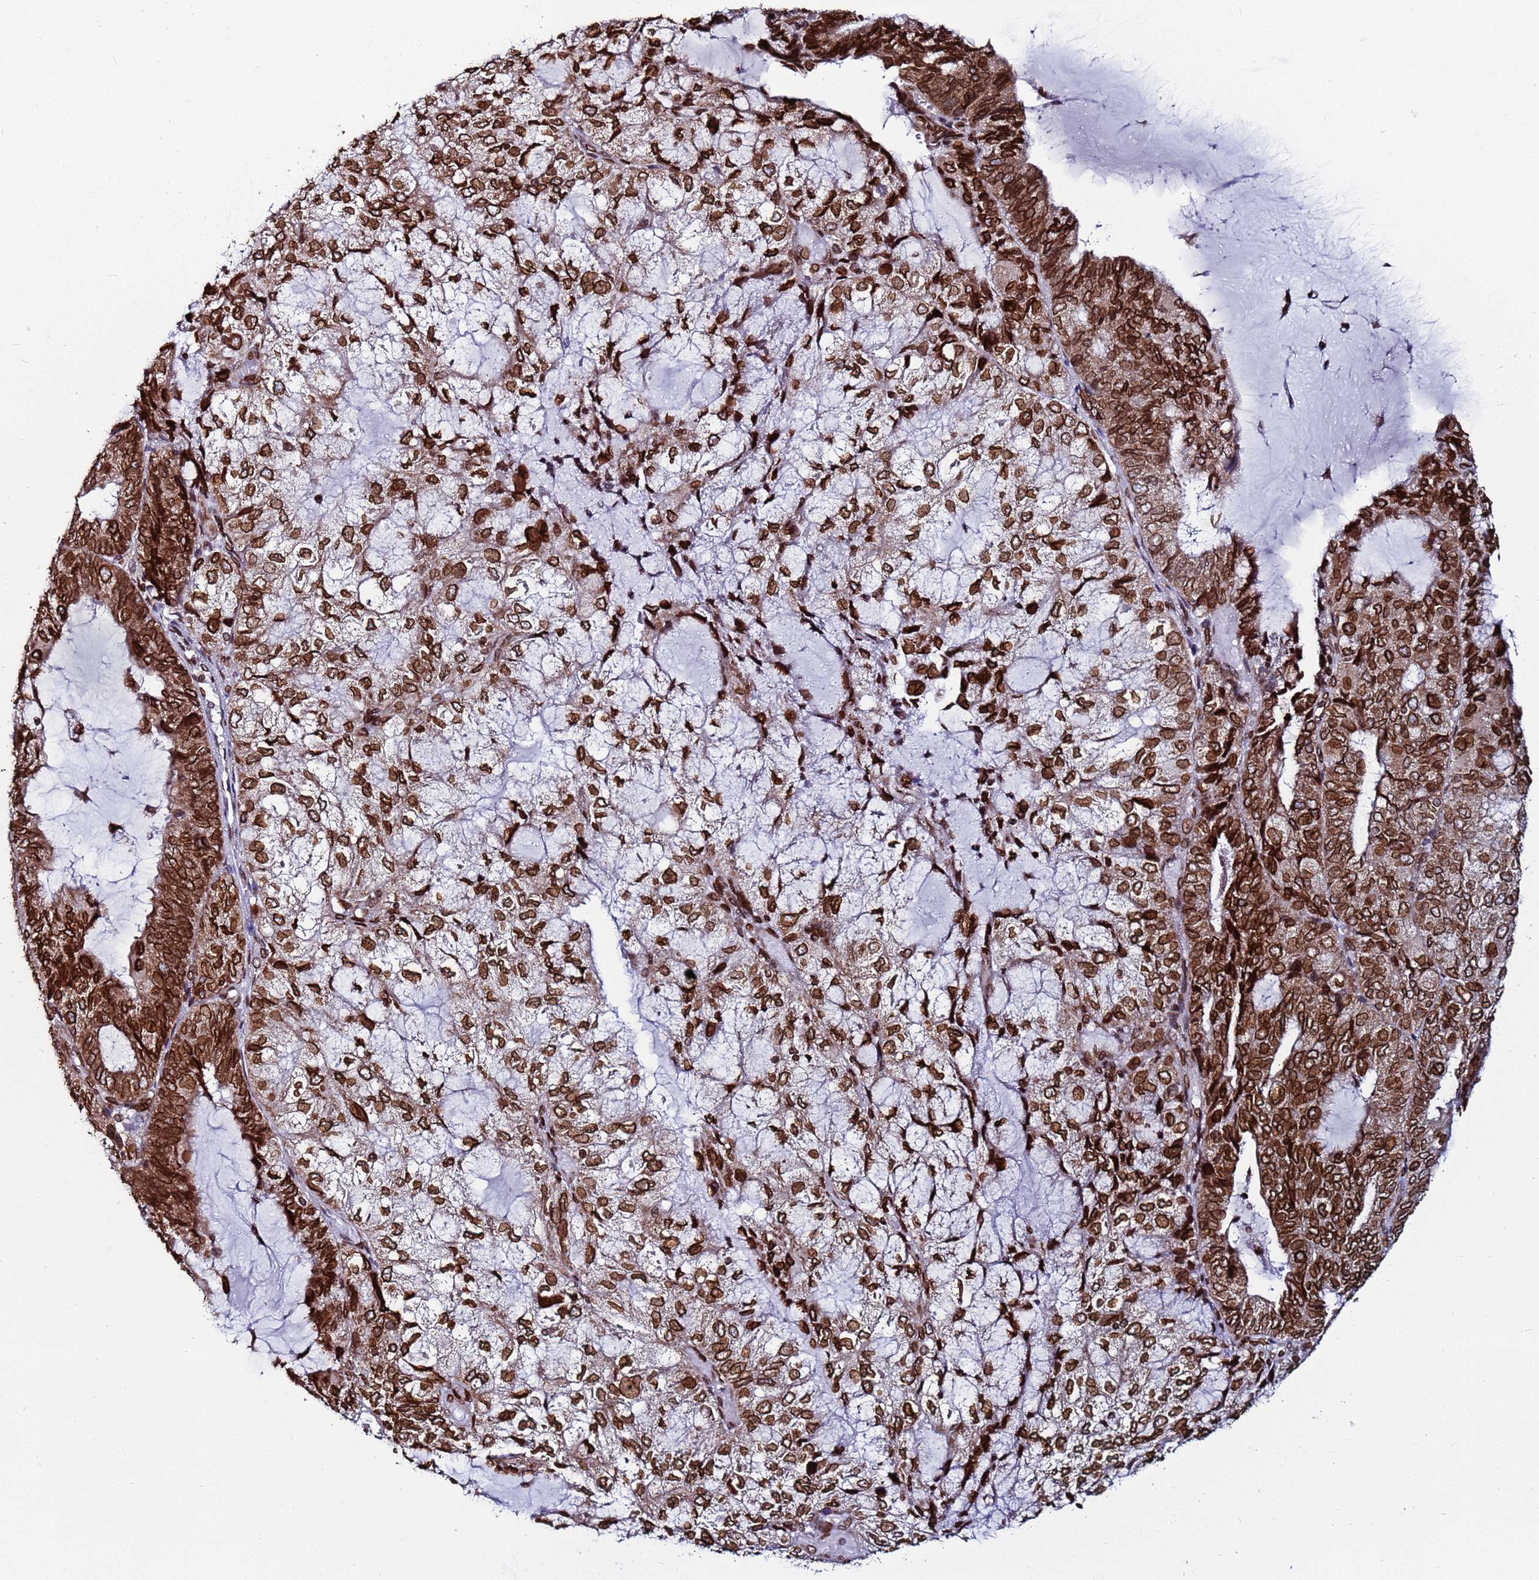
{"staining": {"intensity": "strong", "quantity": ">75%", "location": "cytoplasmic/membranous,nuclear"}, "tissue": "endometrial cancer", "cell_type": "Tumor cells", "image_type": "cancer", "snomed": [{"axis": "morphology", "description": "Adenocarcinoma, NOS"}, {"axis": "topography", "description": "Endometrium"}], "caption": "Endometrial cancer stained for a protein exhibits strong cytoplasmic/membranous and nuclear positivity in tumor cells. (DAB IHC, brown staining for protein, blue staining for nuclei).", "gene": "TOR1AIP1", "patient": {"sex": "female", "age": 81}}